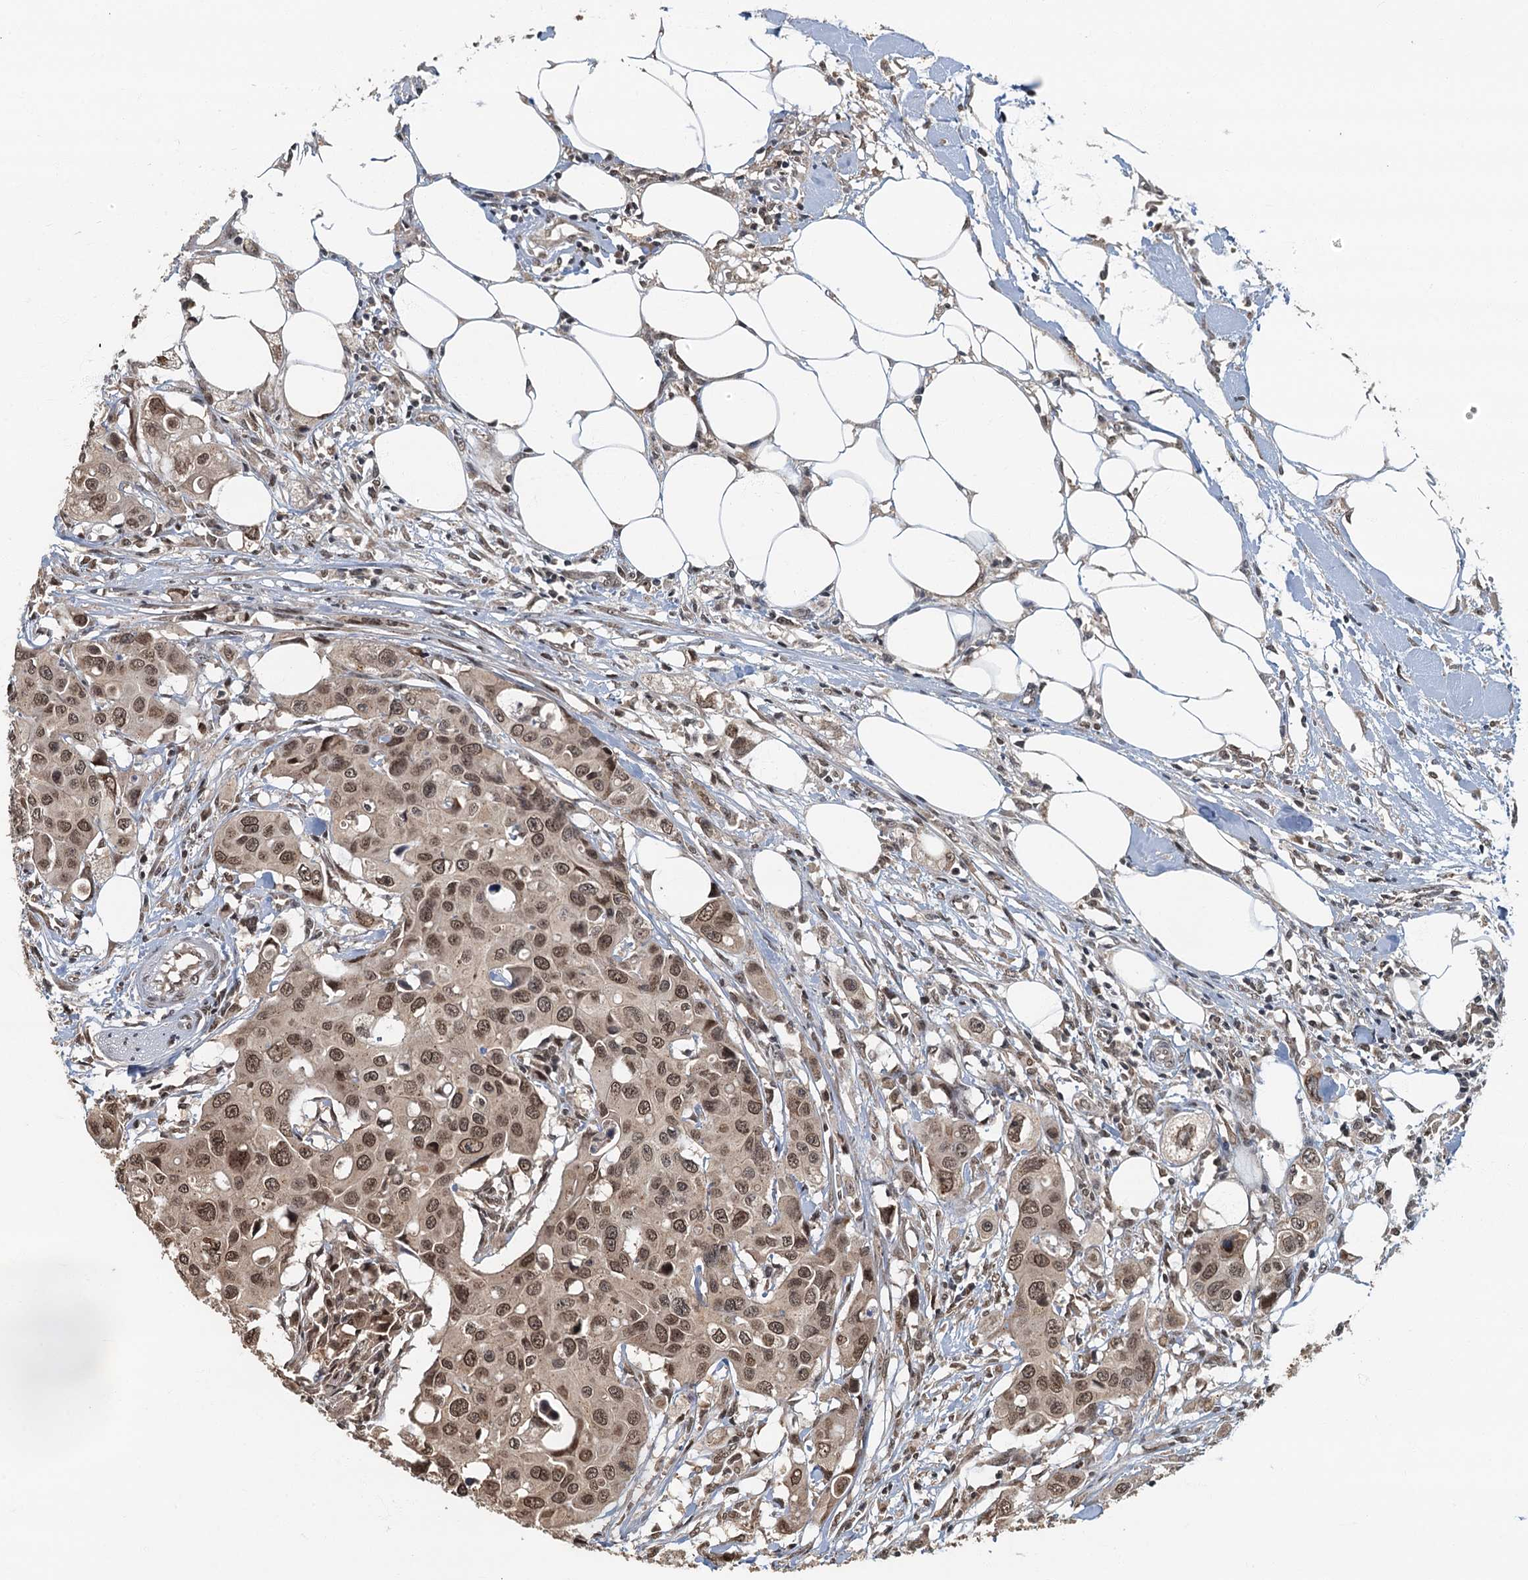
{"staining": {"intensity": "moderate", "quantity": ">75%", "location": "nuclear"}, "tissue": "colorectal cancer", "cell_type": "Tumor cells", "image_type": "cancer", "snomed": [{"axis": "morphology", "description": "Adenocarcinoma, NOS"}, {"axis": "topography", "description": "Colon"}], "caption": "Immunohistochemistry (DAB (3,3'-diaminobenzidine)) staining of colorectal cancer (adenocarcinoma) reveals moderate nuclear protein staining in about >75% of tumor cells. (DAB IHC with brightfield microscopy, high magnification).", "gene": "CKAP2L", "patient": {"sex": "male", "age": 77}}